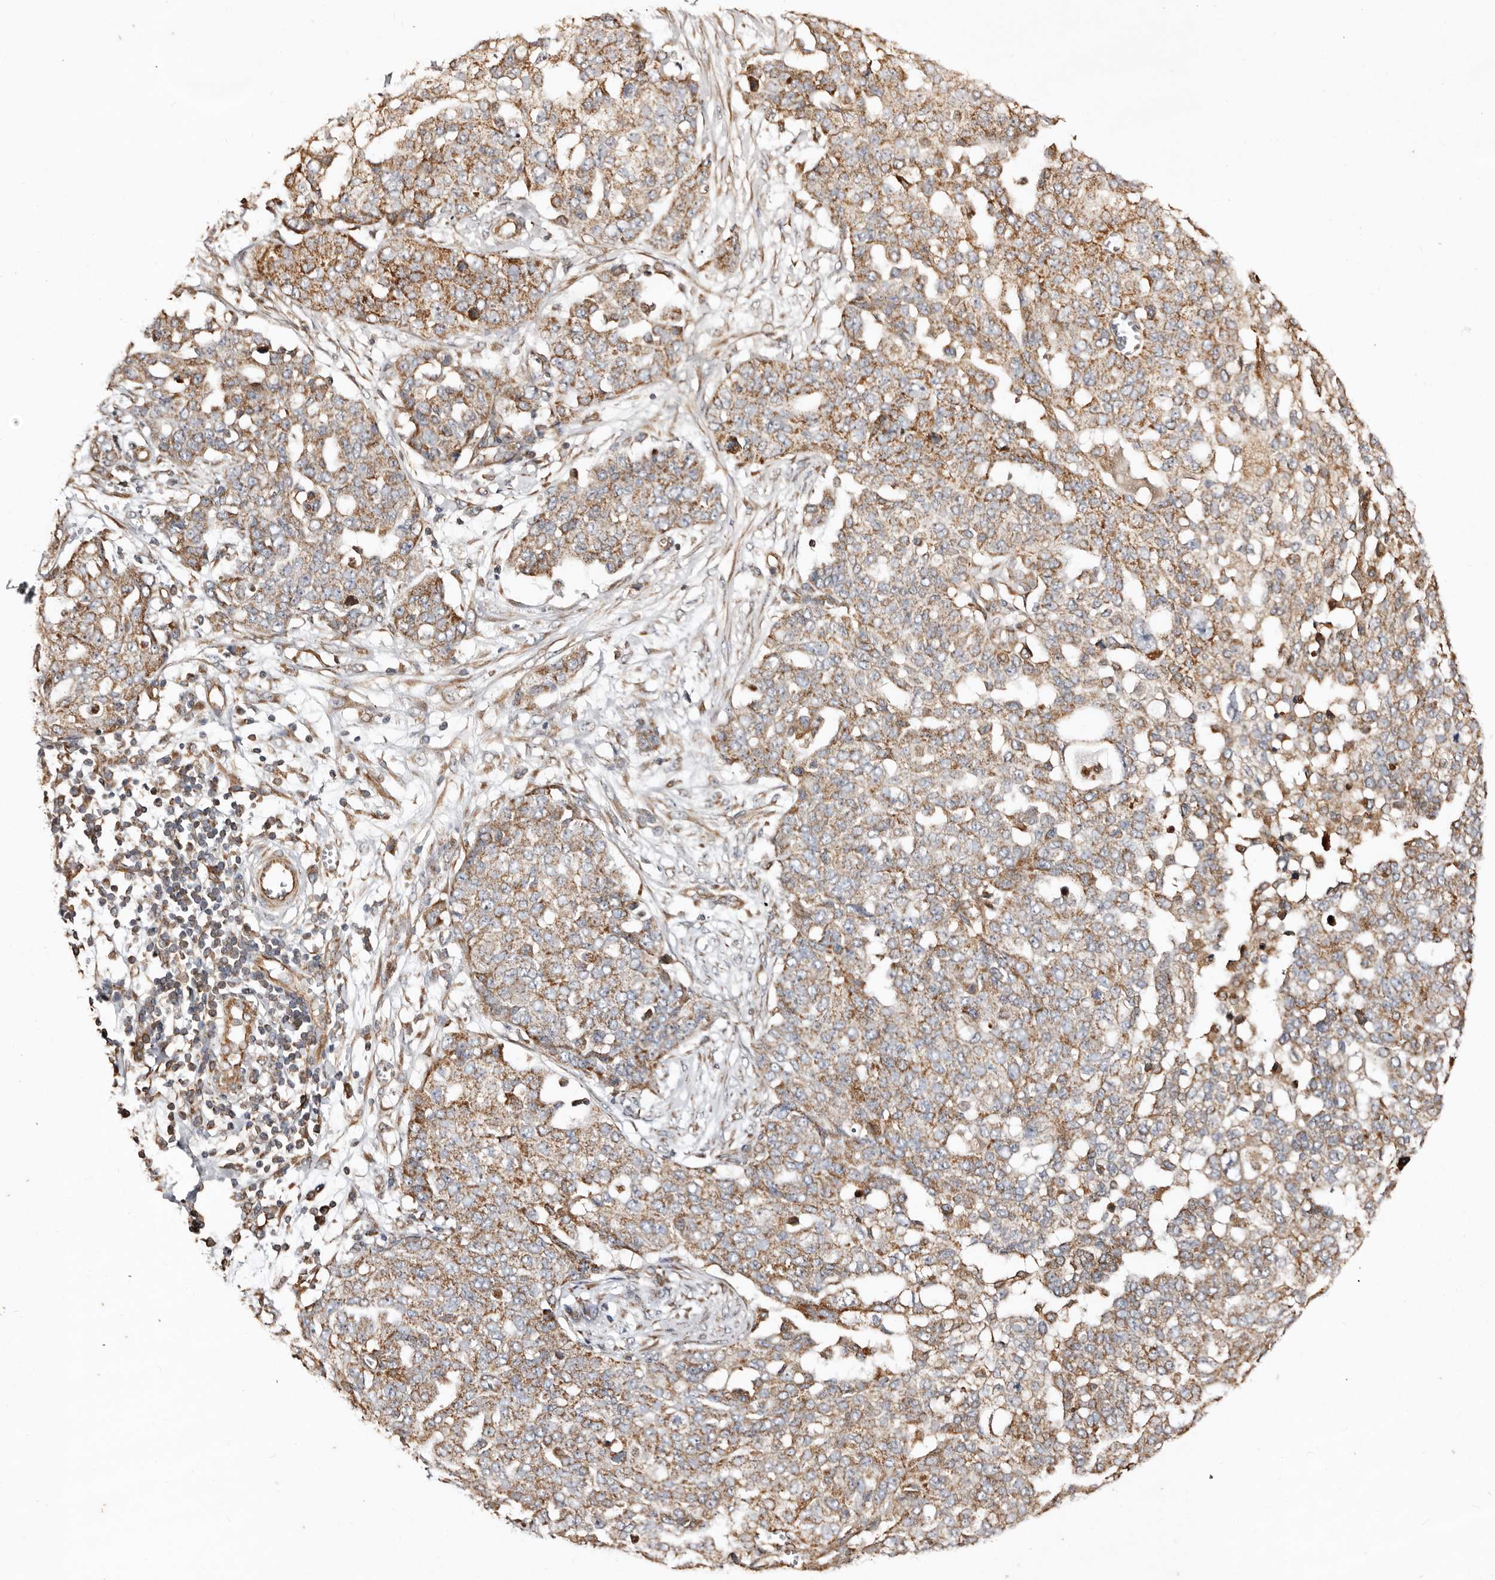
{"staining": {"intensity": "moderate", "quantity": ">75%", "location": "cytoplasmic/membranous"}, "tissue": "ovarian cancer", "cell_type": "Tumor cells", "image_type": "cancer", "snomed": [{"axis": "morphology", "description": "Cystadenocarcinoma, serous, NOS"}, {"axis": "topography", "description": "Soft tissue"}, {"axis": "topography", "description": "Ovary"}], "caption": "This photomicrograph exhibits immunohistochemistry staining of ovarian cancer, with medium moderate cytoplasmic/membranous expression in approximately >75% of tumor cells.", "gene": "MACC1", "patient": {"sex": "female", "age": 57}}